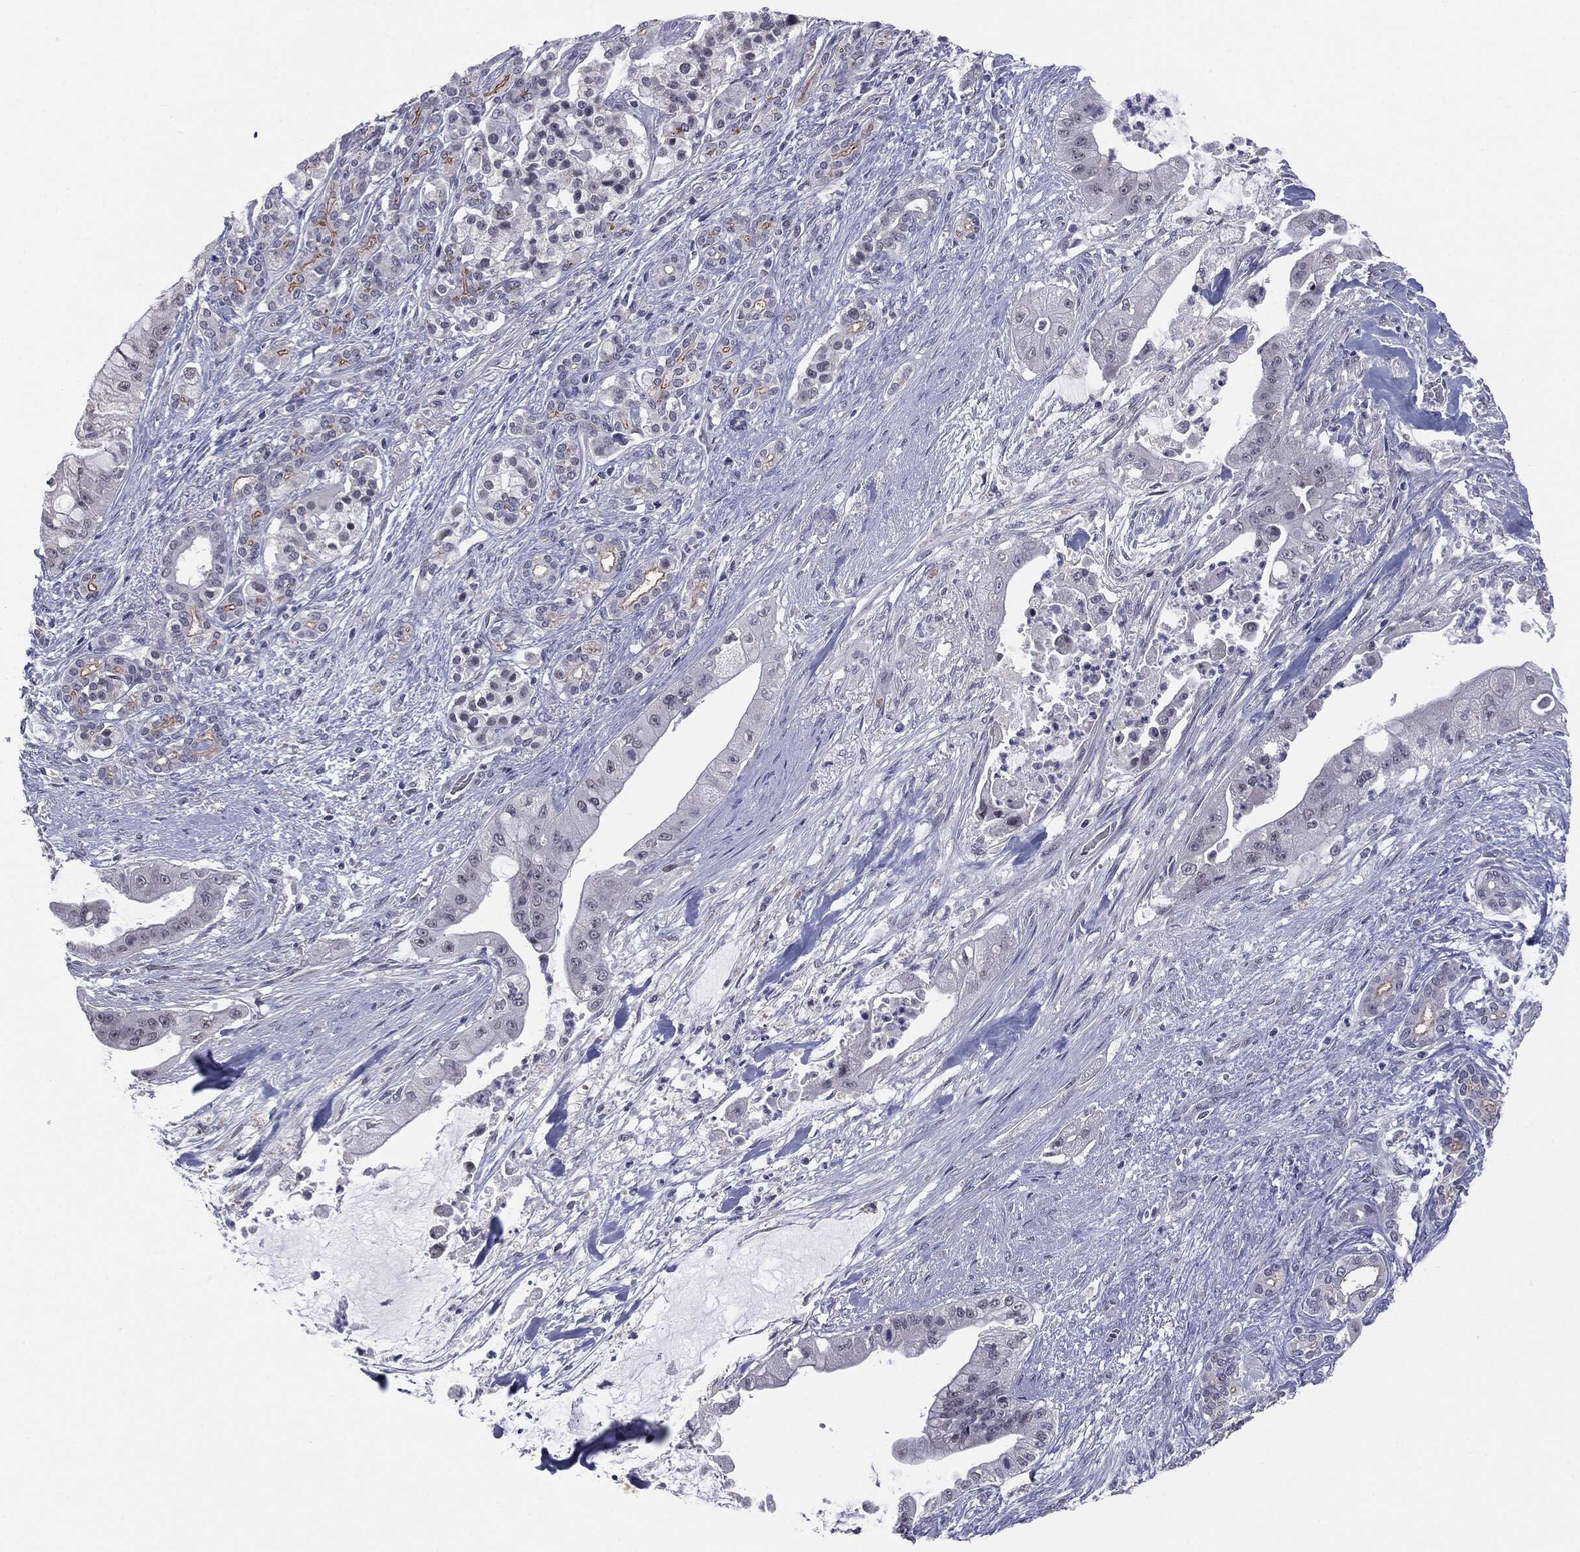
{"staining": {"intensity": "negative", "quantity": "none", "location": "none"}, "tissue": "pancreatic cancer", "cell_type": "Tumor cells", "image_type": "cancer", "snomed": [{"axis": "morphology", "description": "Normal tissue, NOS"}, {"axis": "morphology", "description": "Inflammation, NOS"}, {"axis": "morphology", "description": "Adenocarcinoma, NOS"}, {"axis": "topography", "description": "Pancreas"}], "caption": "This is an IHC photomicrograph of pancreatic adenocarcinoma. There is no staining in tumor cells.", "gene": "SLC5A5", "patient": {"sex": "male", "age": 57}}